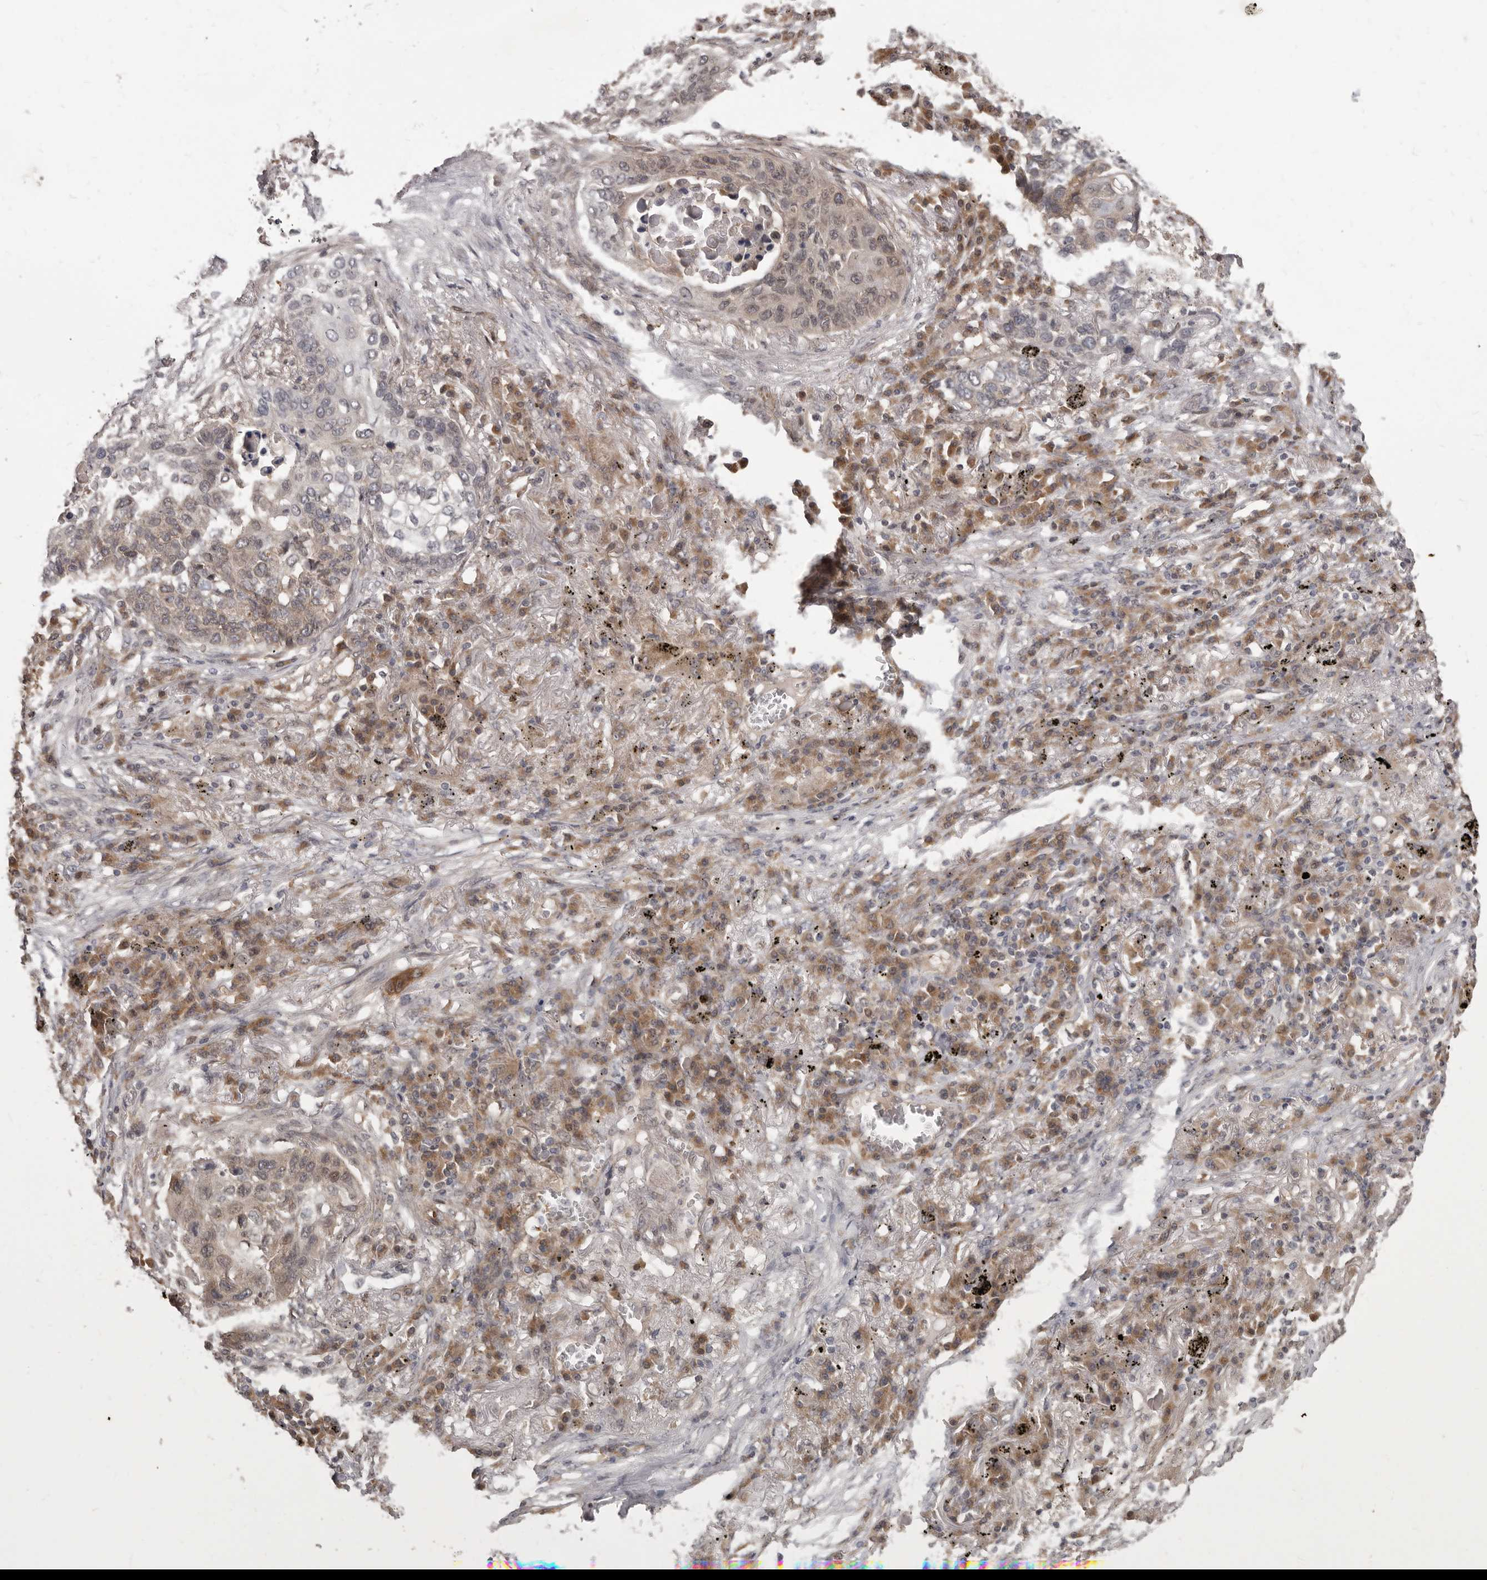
{"staining": {"intensity": "weak", "quantity": "25%-75%", "location": "cytoplasmic/membranous,nuclear"}, "tissue": "lung cancer", "cell_type": "Tumor cells", "image_type": "cancer", "snomed": [{"axis": "morphology", "description": "Squamous cell carcinoma, NOS"}, {"axis": "topography", "description": "Lung"}], "caption": "Immunohistochemical staining of lung cancer (squamous cell carcinoma) exhibits low levels of weak cytoplasmic/membranous and nuclear protein staining in about 25%-75% of tumor cells.", "gene": "BAD", "patient": {"sex": "female", "age": 63}}